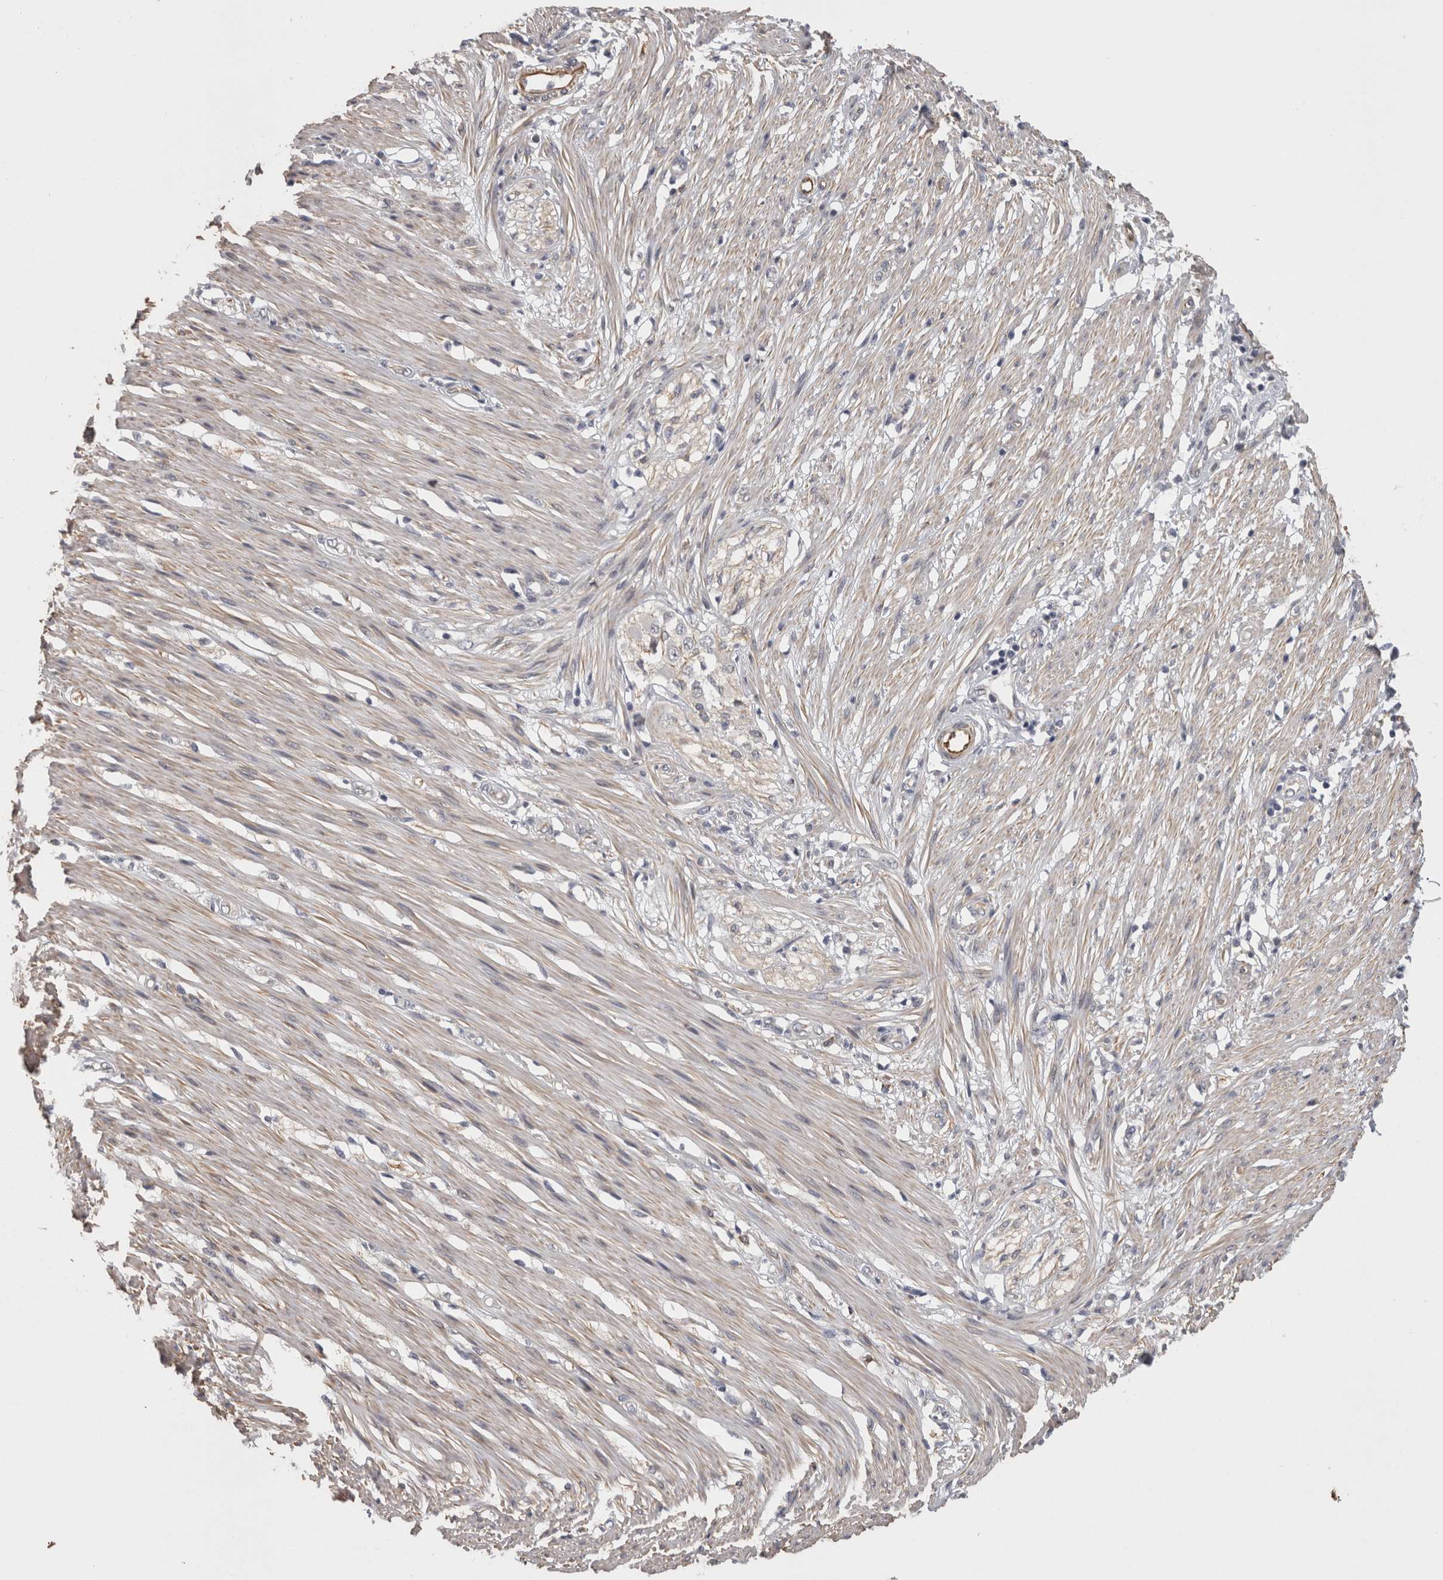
{"staining": {"intensity": "moderate", "quantity": "25%-75%", "location": "cytoplasmic/membranous"}, "tissue": "smooth muscle", "cell_type": "Smooth muscle cells", "image_type": "normal", "snomed": [{"axis": "morphology", "description": "Normal tissue, NOS"}, {"axis": "morphology", "description": "Adenocarcinoma, NOS"}, {"axis": "topography", "description": "Smooth muscle"}, {"axis": "topography", "description": "Colon"}], "caption": "An image of human smooth muscle stained for a protein reveals moderate cytoplasmic/membranous brown staining in smooth muscle cells. (DAB IHC with brightfield microscopy, high magnification).", "gene": "RMDN1", "patient": {"sex": "male", "age": 14}}